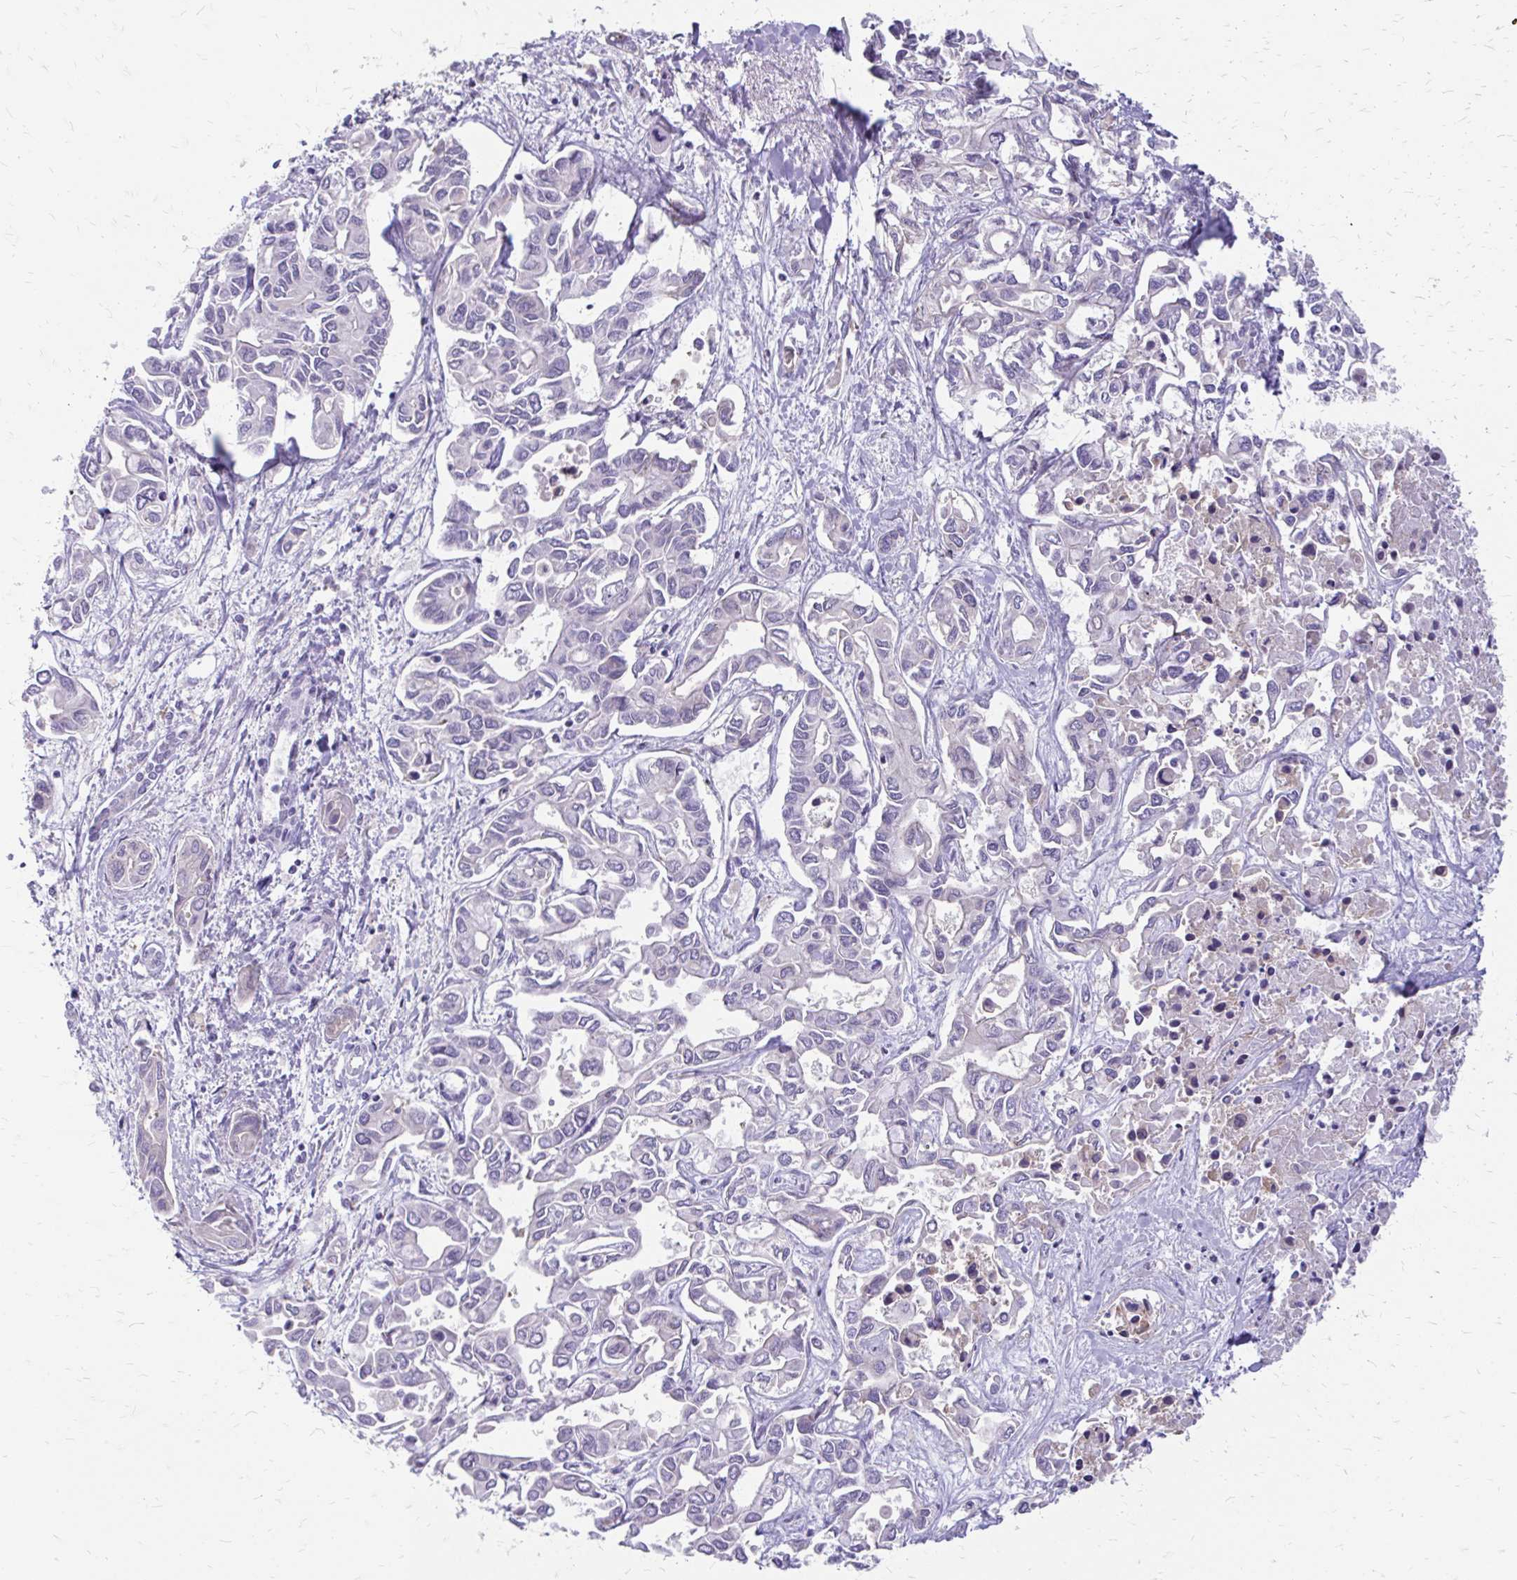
{"staining": {"intensity": "negative", "quantity": "none", "location": "none"}, "tissue": "liver cancer", "cell_type": "Tumor cells", "image_type": "cancer", "snomed": [{"axis": "morphology", "description": "Cholangiocarcinoma"}, {"axis": "topography", "description": "Liver"}], "caption": "IHC of liver cancer demonstrates no expression in tumor cells.", "gene": "SIGLEC11", "patient": {"sex": "female", "age": 64}}